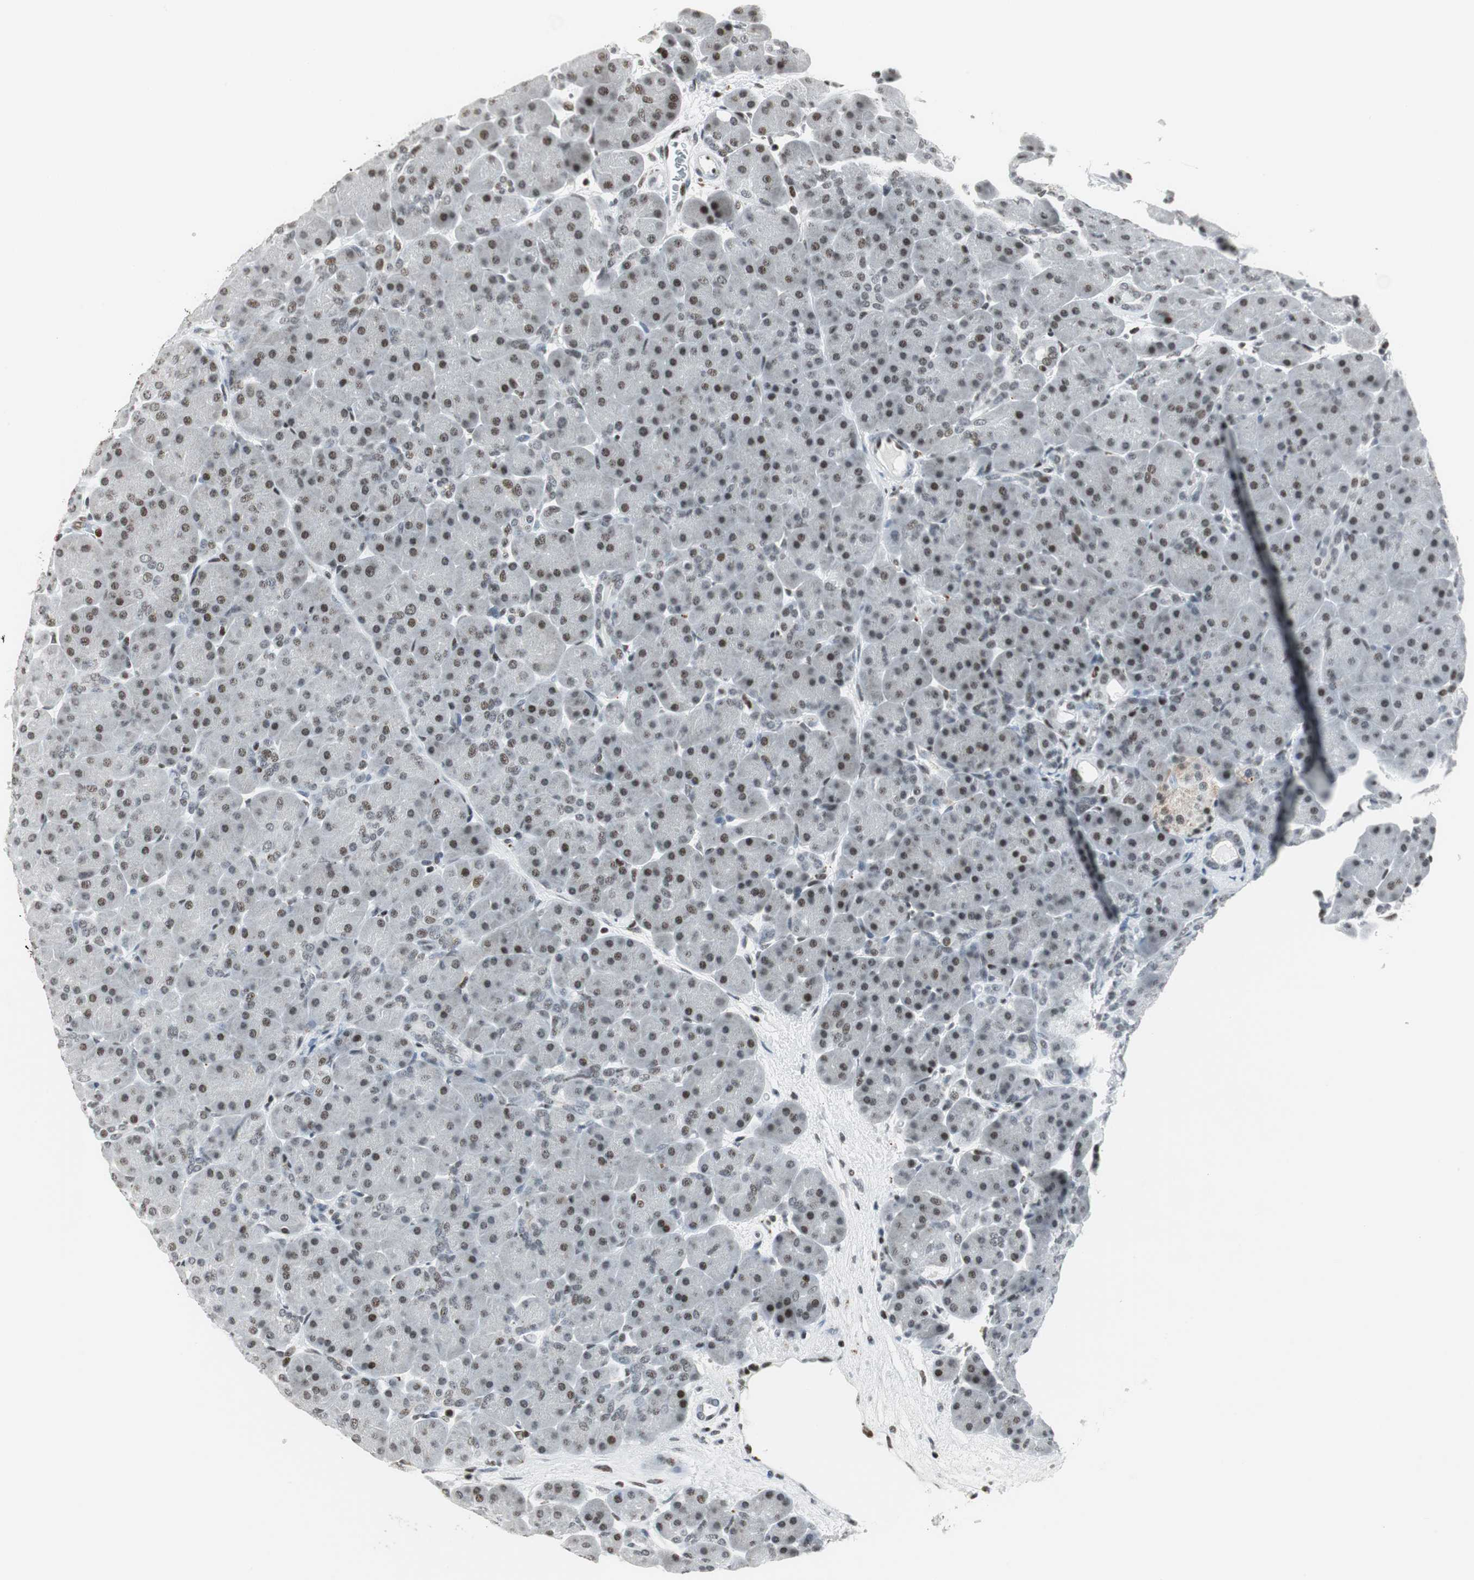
{"staining": {"intensity": "moderate", "quantity": "25%-75%", "location": "nuclear"}, "tissue": "pancreas", "cell_type": "Exocrine glandular cells", "image_type": "normal", "snomed": [{"axis": "morphology", "description": "Normal tissue, NOS"}, {"axis": "topography", "description": "Pancreas"}], "caption": "An IHC image of normal tissue is shown. Protein staining in brown highlights moderate nuclear positivity in pancreas within exocrine glandular cells.", "gene": "RBBP4", "patient": {"sex": "male", "age": 66}}